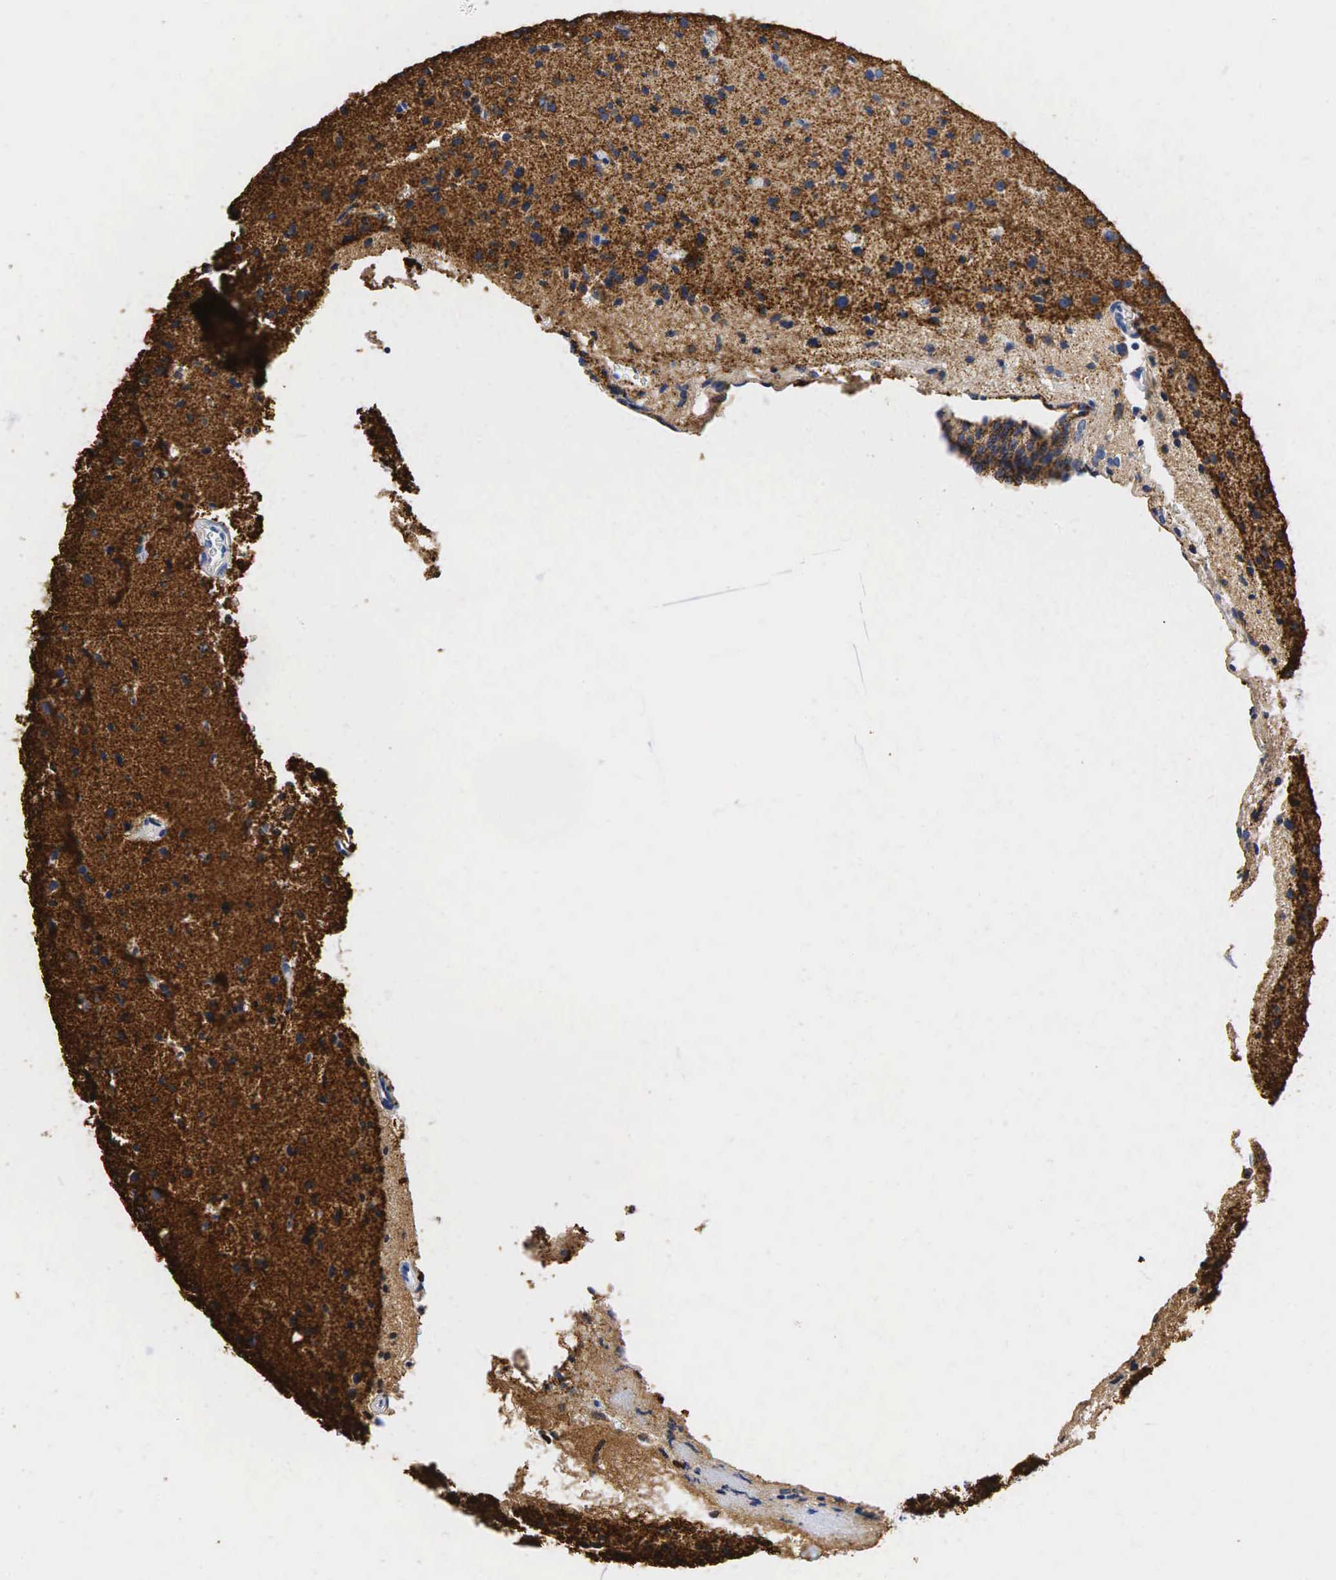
{"staining": {"intensity": "strong", "quantity": "25%-75%", "location": "cytoplasmic/membranous"}, "tissue": "glioma", "cell_type": "Tumor cells", "image_type": "cancer", "snomed": [{"axis": "morphology", "description": "Glioma, malignant, Low grade"}, {"axis": "topography", "description": "Brain"}], "caption": "IHC image of neoplastic tissue: human glioma stained using IHC exhibits high levels of strong protein expression localized specifically in the cytoplasmic/membranous of tumor cells, appearing as a cytoplasmic/membranous brown color.", "gene": "SYP", "patient": {"sex": "female", "age": 46}}